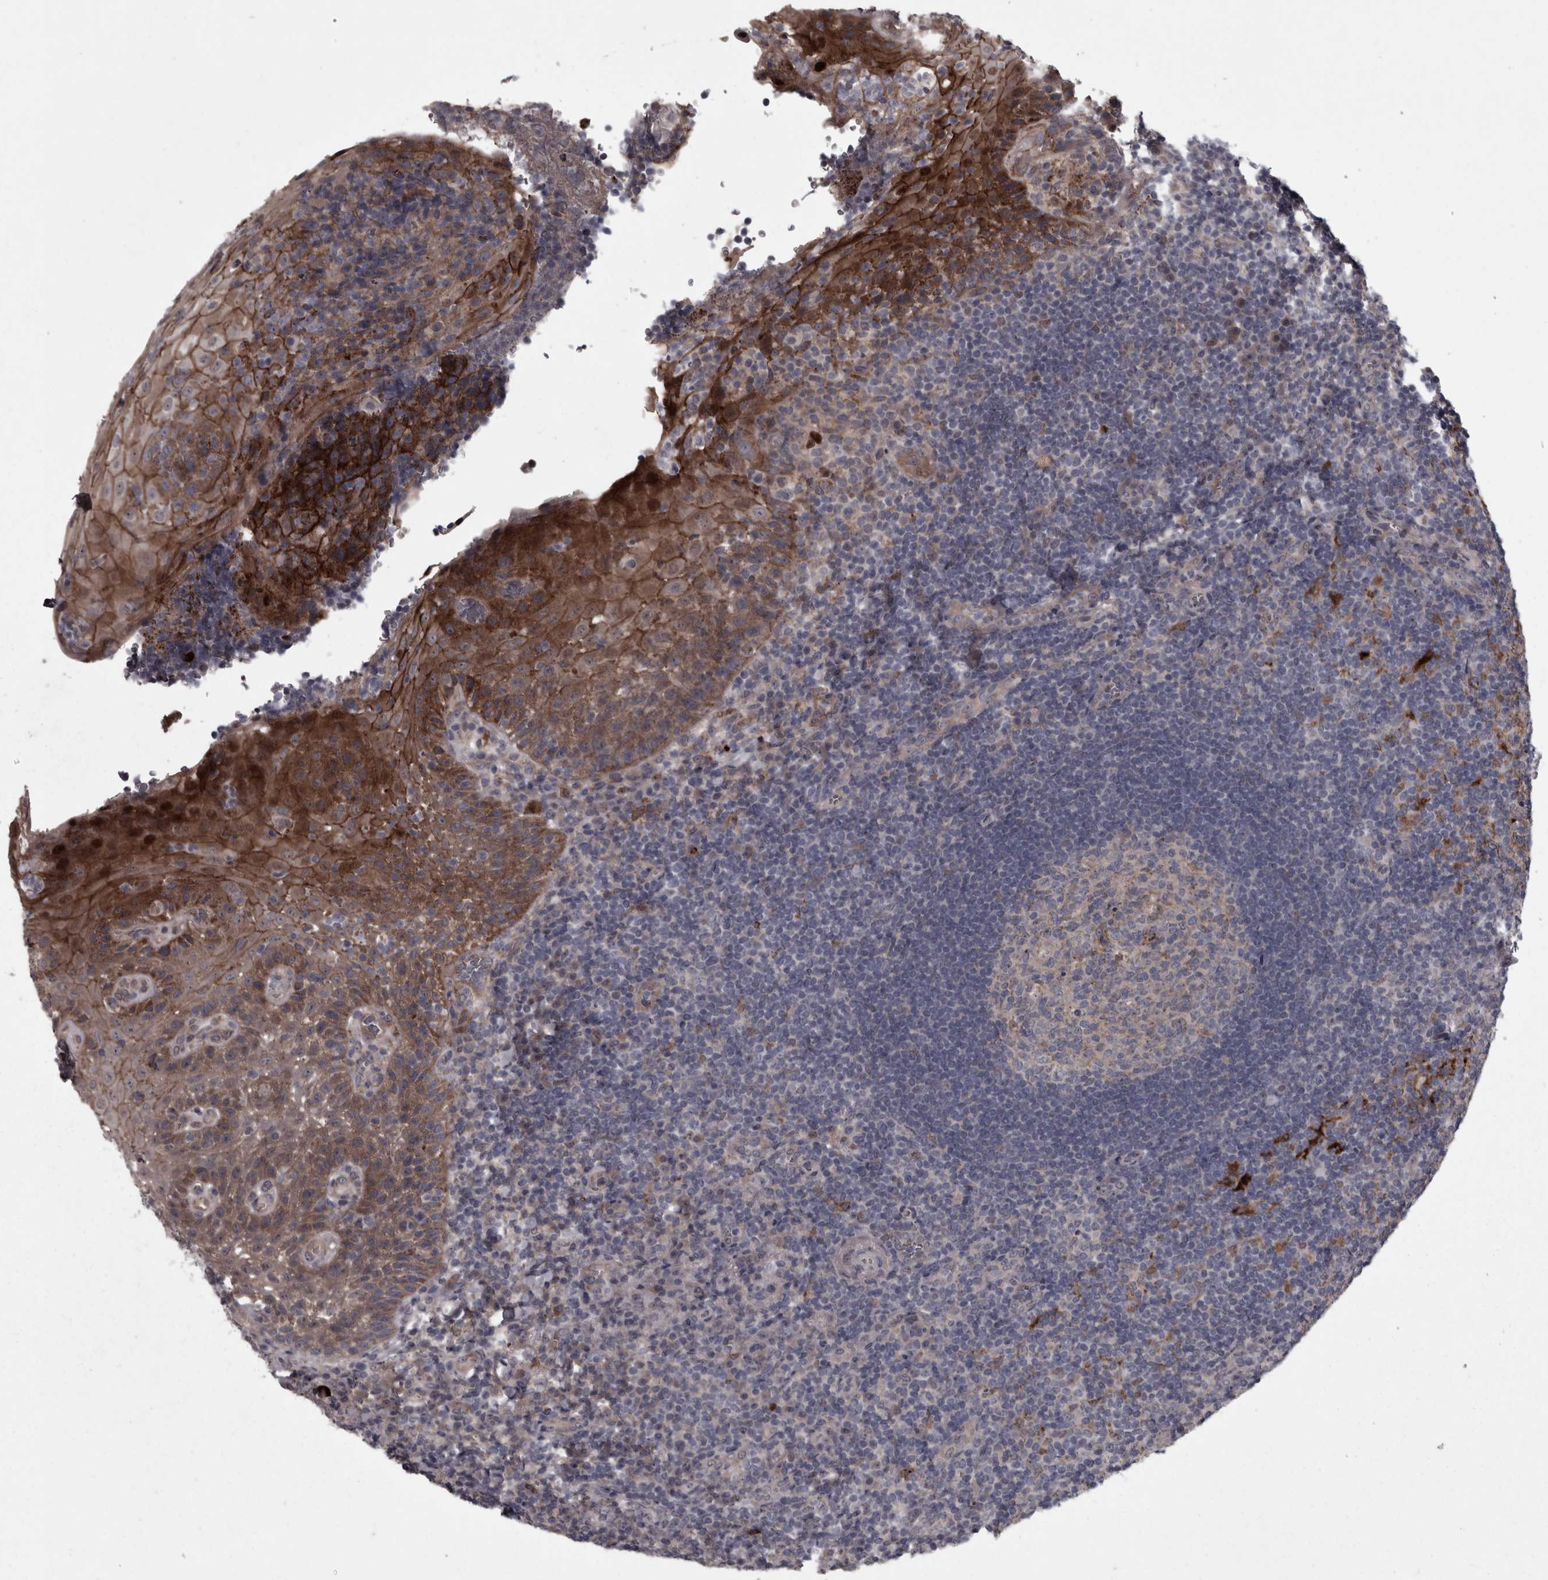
{"staining": {"intensity": "strong", "quantity": "<25%", "location": "nuclear"}, "tissue": "tonsil", "cell_type": "Germinal center cells", "image_type": "normal", "snomed": [{"axis": "morphology", "description": "Normal tissue, NOS"}, {"axis": "topography", "description": "Tonsil"}], "caption": "Immunohistochemistry (IHC) of normal tonsil displays medium levels of strong nuclear expression in about <25% of germinal center cells.", "gene": "PCDH17", "patient": {"sex": "male", "age": 37}}